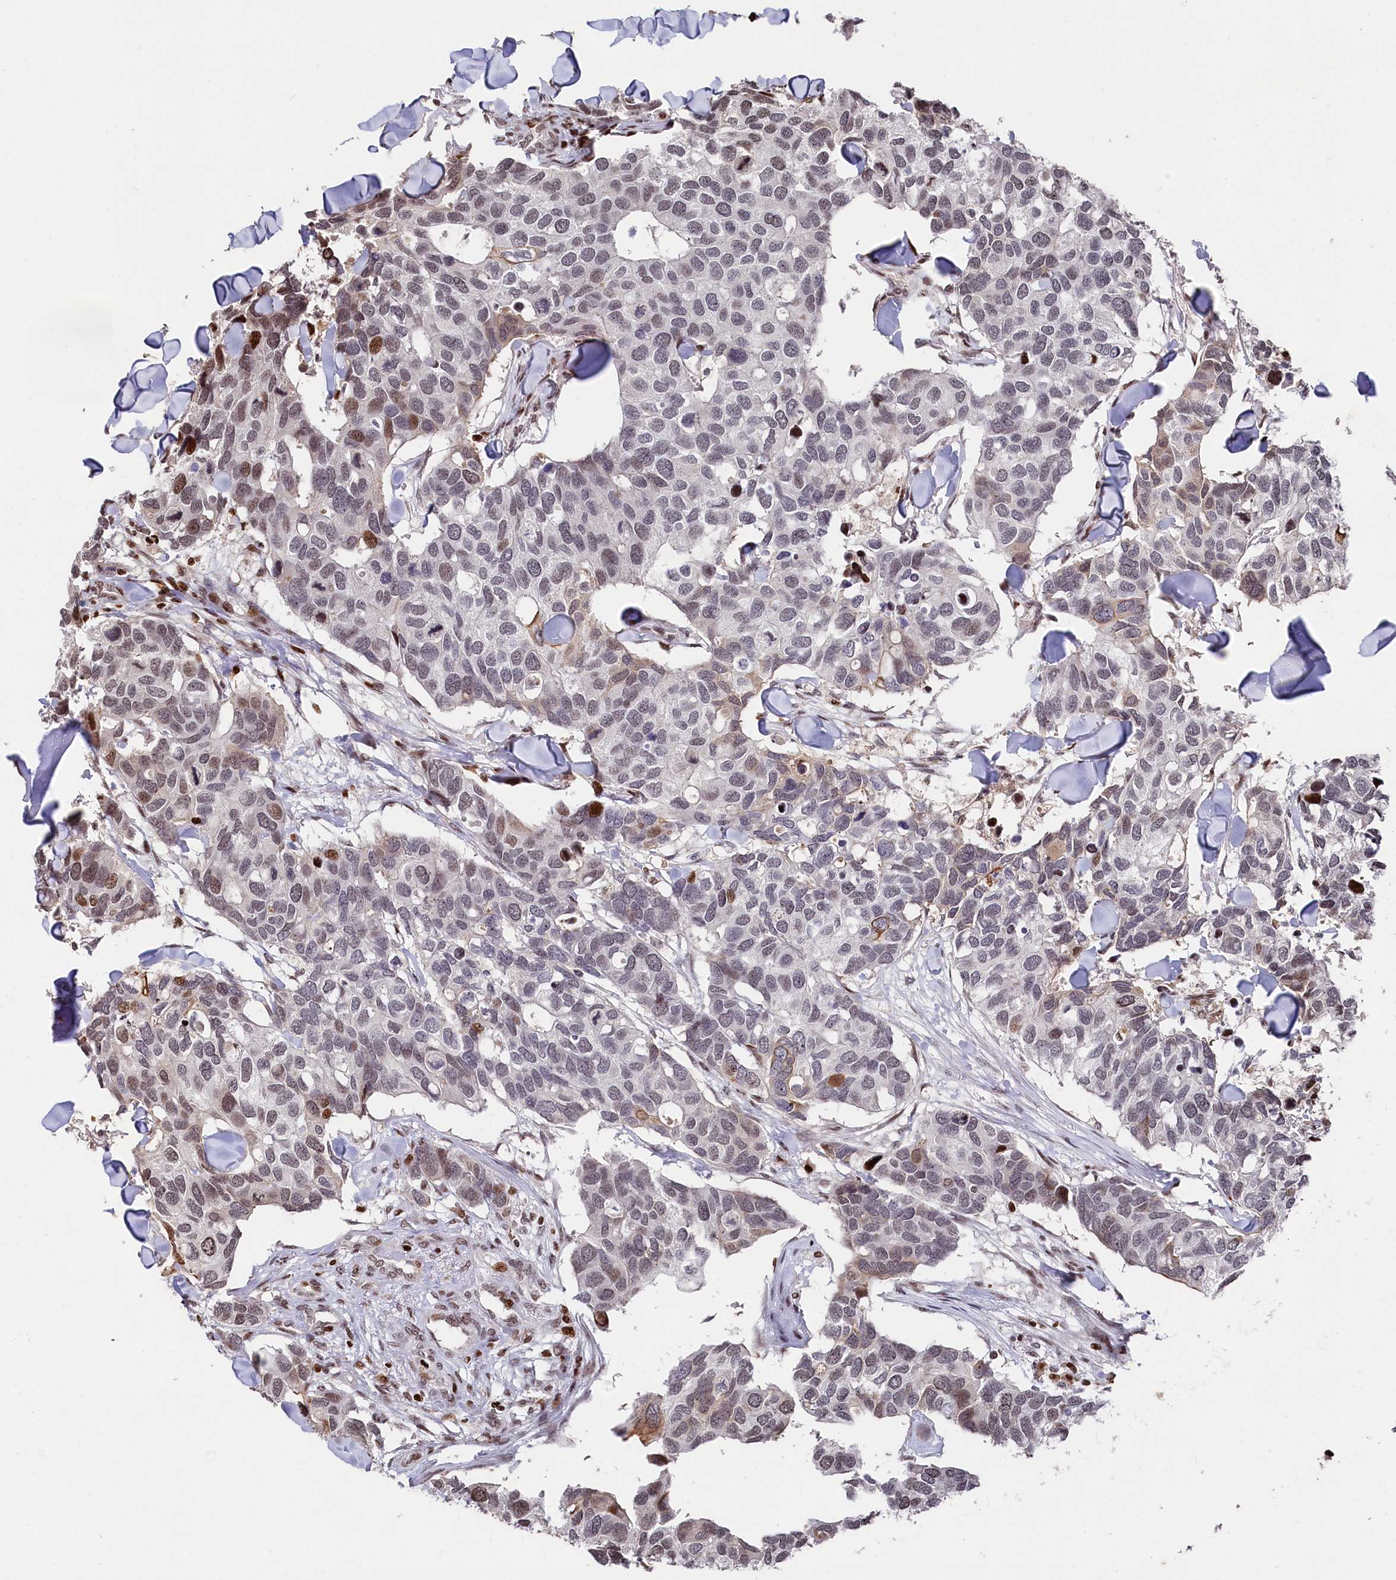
{"staining": {"intensity": "moderate", "quantity": "<25%", "location": "nuclear"}, "tissue": "breast cancer", "cell_type": "Tumor cells", "image_type": "cancer", "snomed": [{"axis": "morphology", "description": "Duct carcinoma"}, {"axis": "topography", "description": "Breast"}], "caption": "Brown immunohistochemical staining in human breast cancer reveals moderate nuclear positivity in approximately <25% of tumor cells.", "gene": "MCF2L2", "patient": {"sex": "female", "age": 83}}